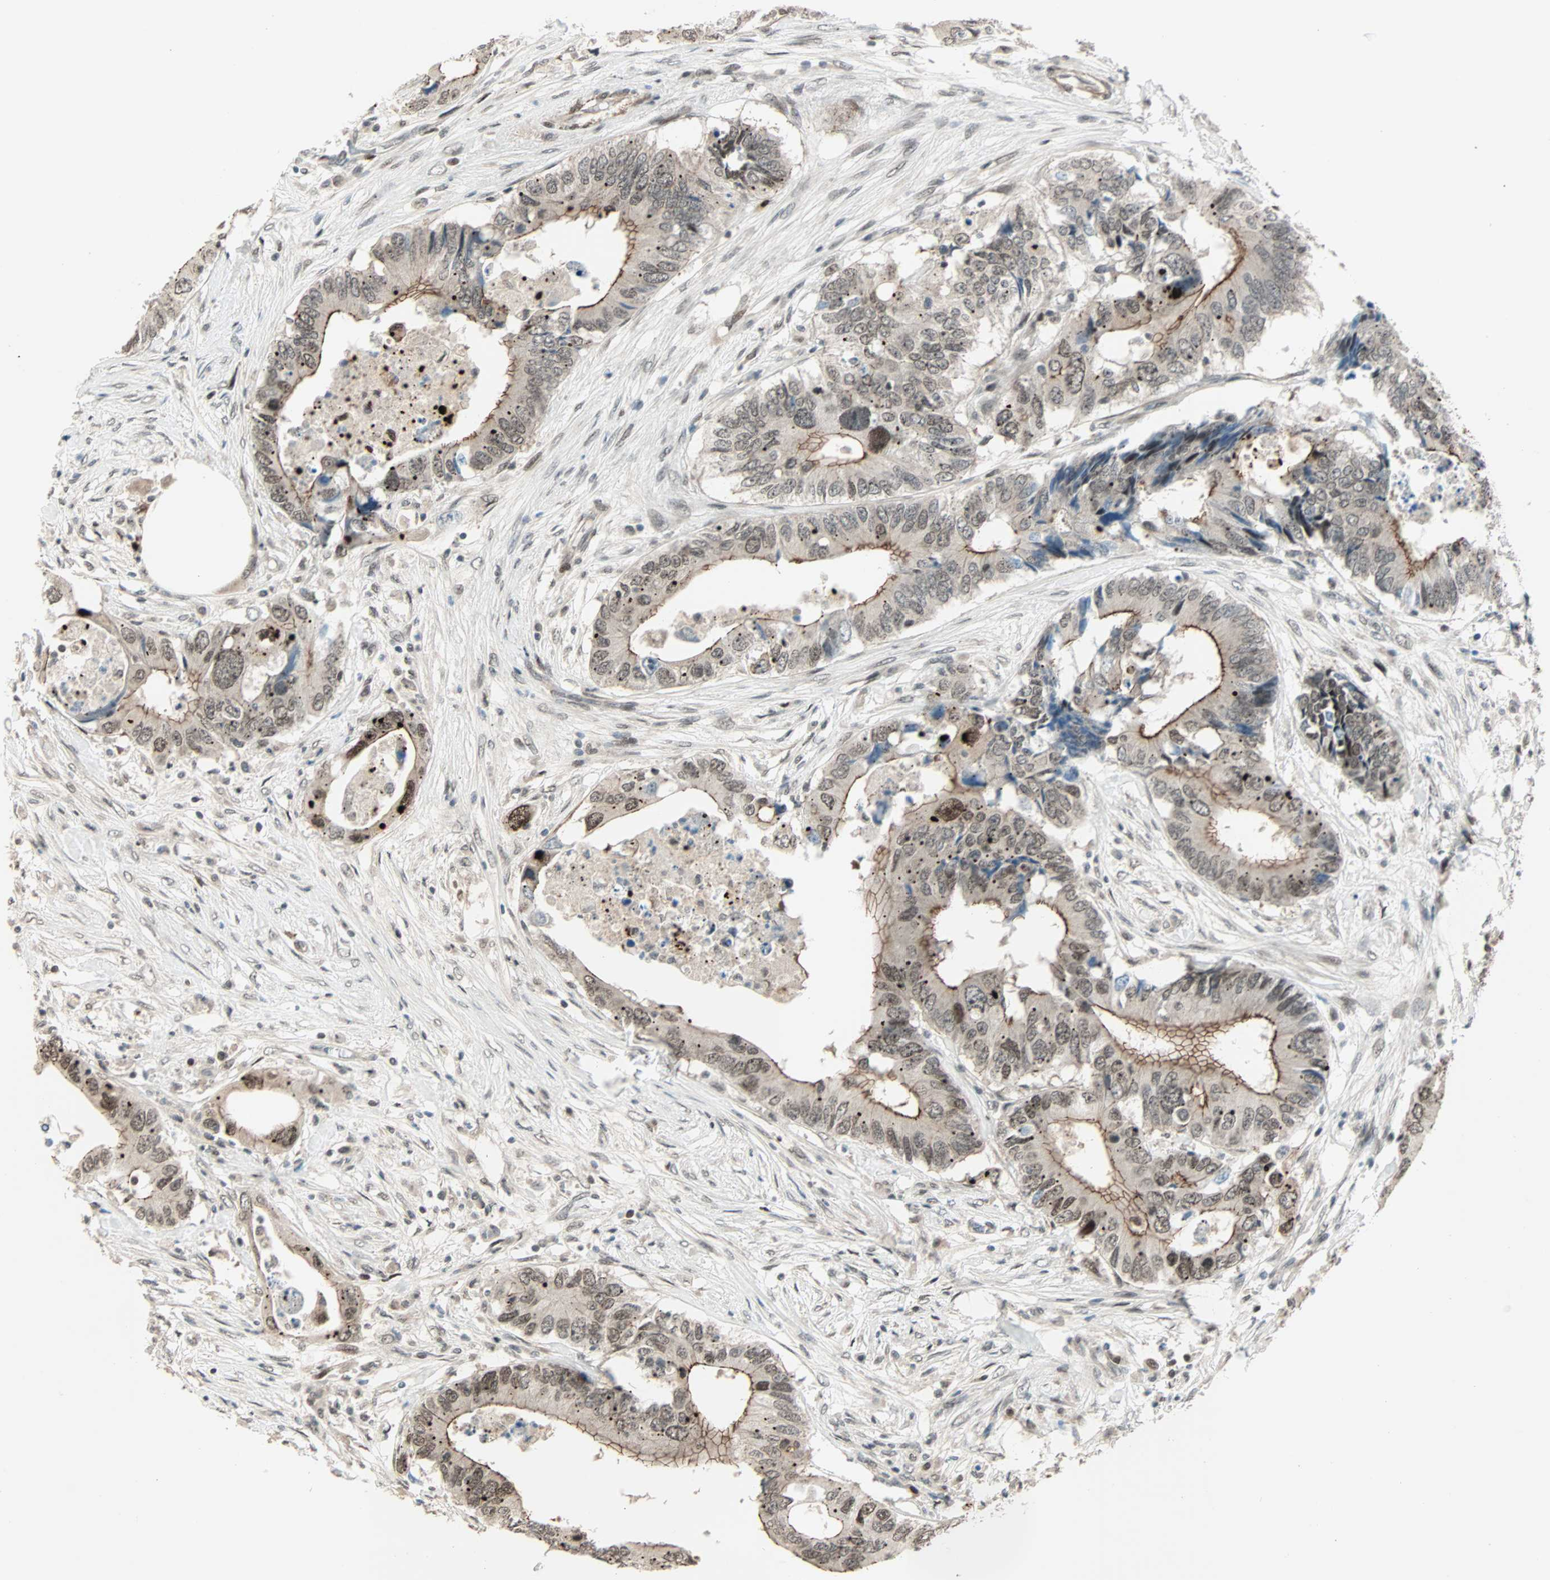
{"staining": {"intensity": "moderate", "quantity": "25%-75%", "location": "cytoplasmic/membranous,nuclear"}, "tissue": "colorectal cancer", "cell_type": "Tumor cells", "image_type": "cancer", "snomed": [{"axis": "morphology", "description": "Adenocarcinoma, NOS"}, {"axis": "topography", "description": "Colon"}], "caption": "An immunohistochemistry (IHC) micrograph of tumor tissue is shown. Protein staining in brown highlights moderate cytoplasmic/membranous and nuclear positivity in colorectal cancer (adenocarcinoma) within tumor cells. The protein is shown in brown color, while the nuclei are stained blue.", "gene": "CBX4", "patient": {"sex": "male", "age": 71}}